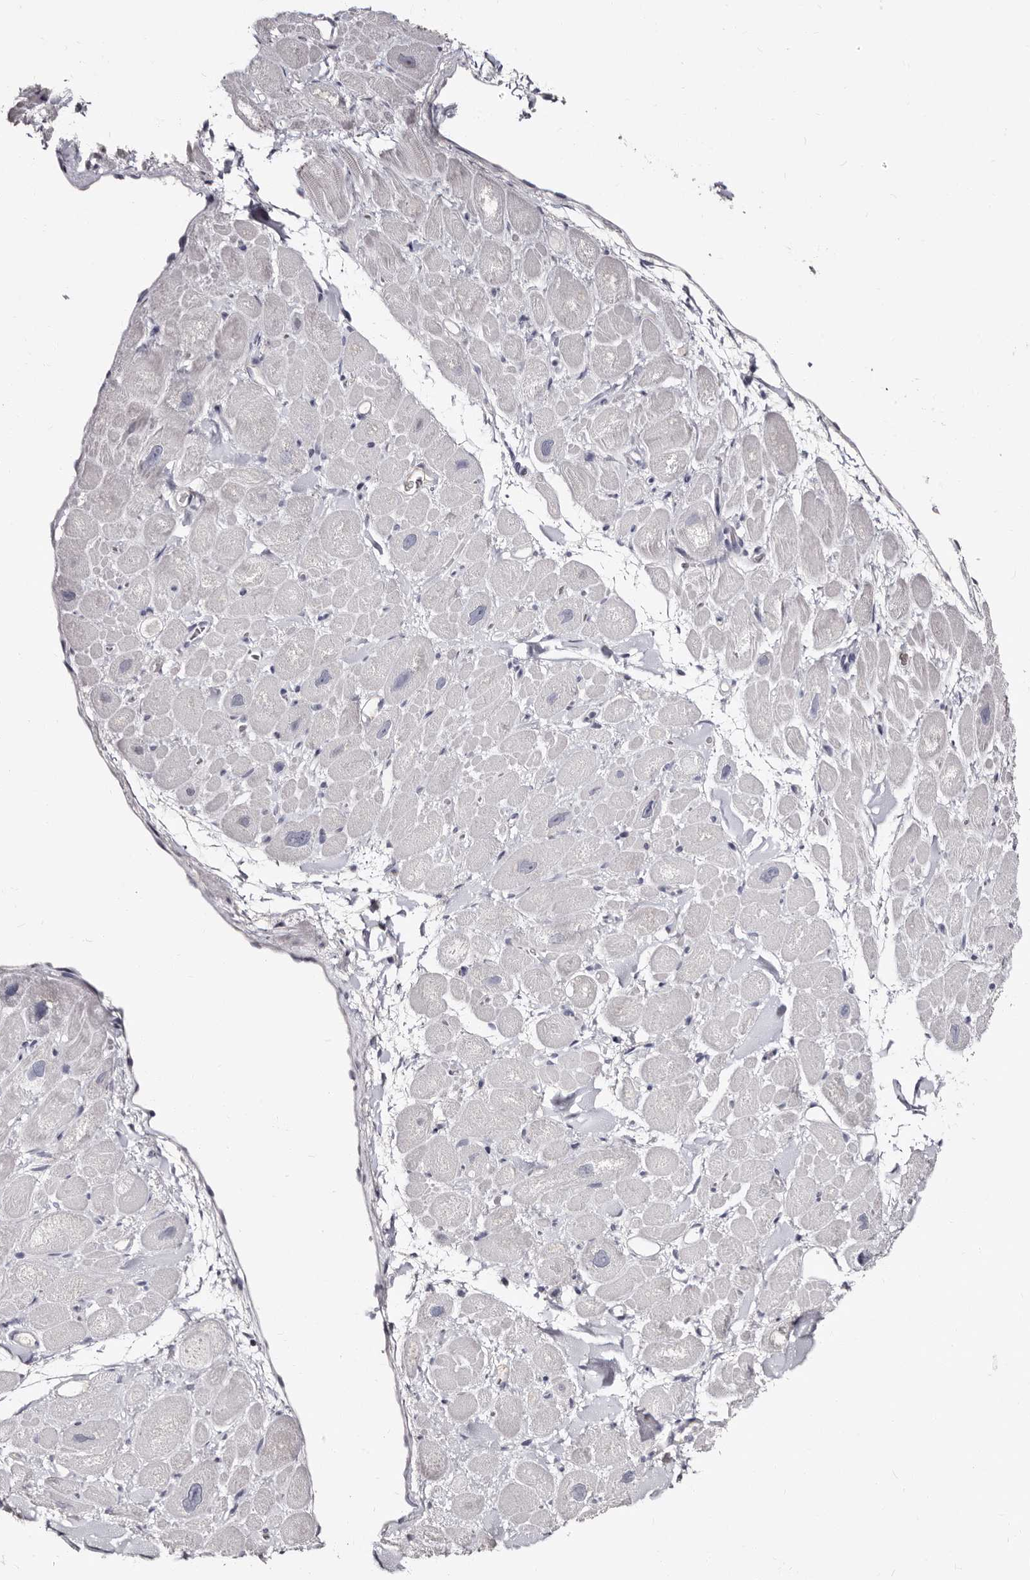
{"staining": {"intensity": "negative", "quantity": "none", "location": "none"}, "tissue": "heart muscle", "cell_type": "Cardiomyocytes", "image_type": "normal", "snomed": [{"axis": "morphology", "description": "Normal tissue, NOS"}, {"axis": "topography", "description": "Heart"}], "caption": "IHC histopathology image of normal heart muscle: heart muscle stained with DAB (3,3'-diaminobenzidine) shows no significant protein positivity in cardiomyocytes. Brightfield microscopy of immunohistochemistry (IHC) stained with DAB (3,3'-diaminobenzidine) (brown) and hematoxylin (blue), captured at high magnification.", "gene": "TBC1D22B", "patient": {"sex": "male", "age": 49}}